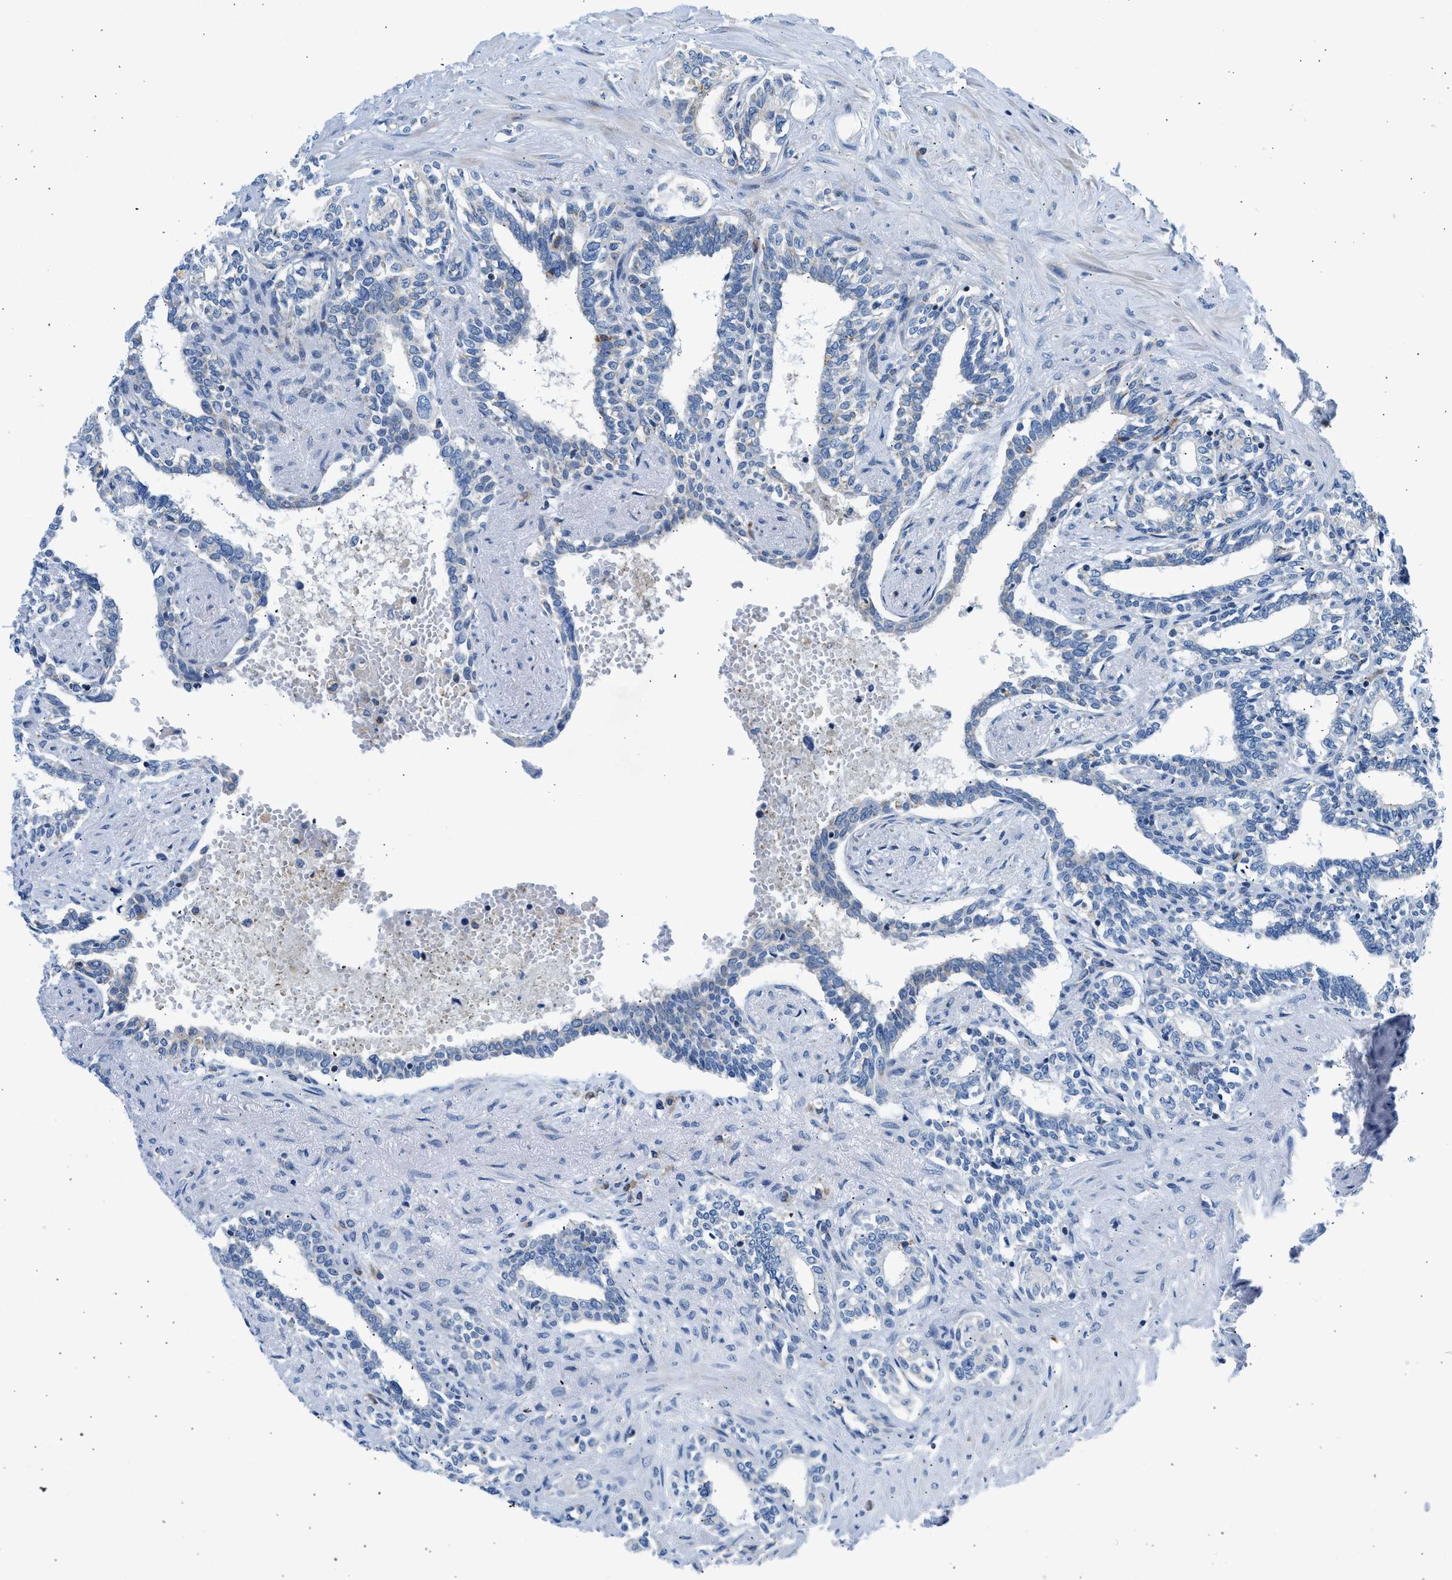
{"staining": {"intensity": "negative", "quantity": "none", "location": "none"}, "tissue": "seminal vesicle", "cell_type": "Glandular cells", "image_type": "normal", "snomed": [{"axis": "morphology", "description": "Normal tissue, NOS"}, {"axis": "morphology", "description": "Adenocarcinoma, High grade"}, {"axis": "topography", "description": "Prostate"}, {"axis": "topography", "description": "Seminal veicle"}], "caption": "The photomicrograph exhibits no significant expression in glandular cells of seminal vesicle. (DAB immunohistochemistry visualized using brightfield microscopy, high magnification).", "gene": "CAMKK2", "patient": {"sex": "male", "age": 55}}